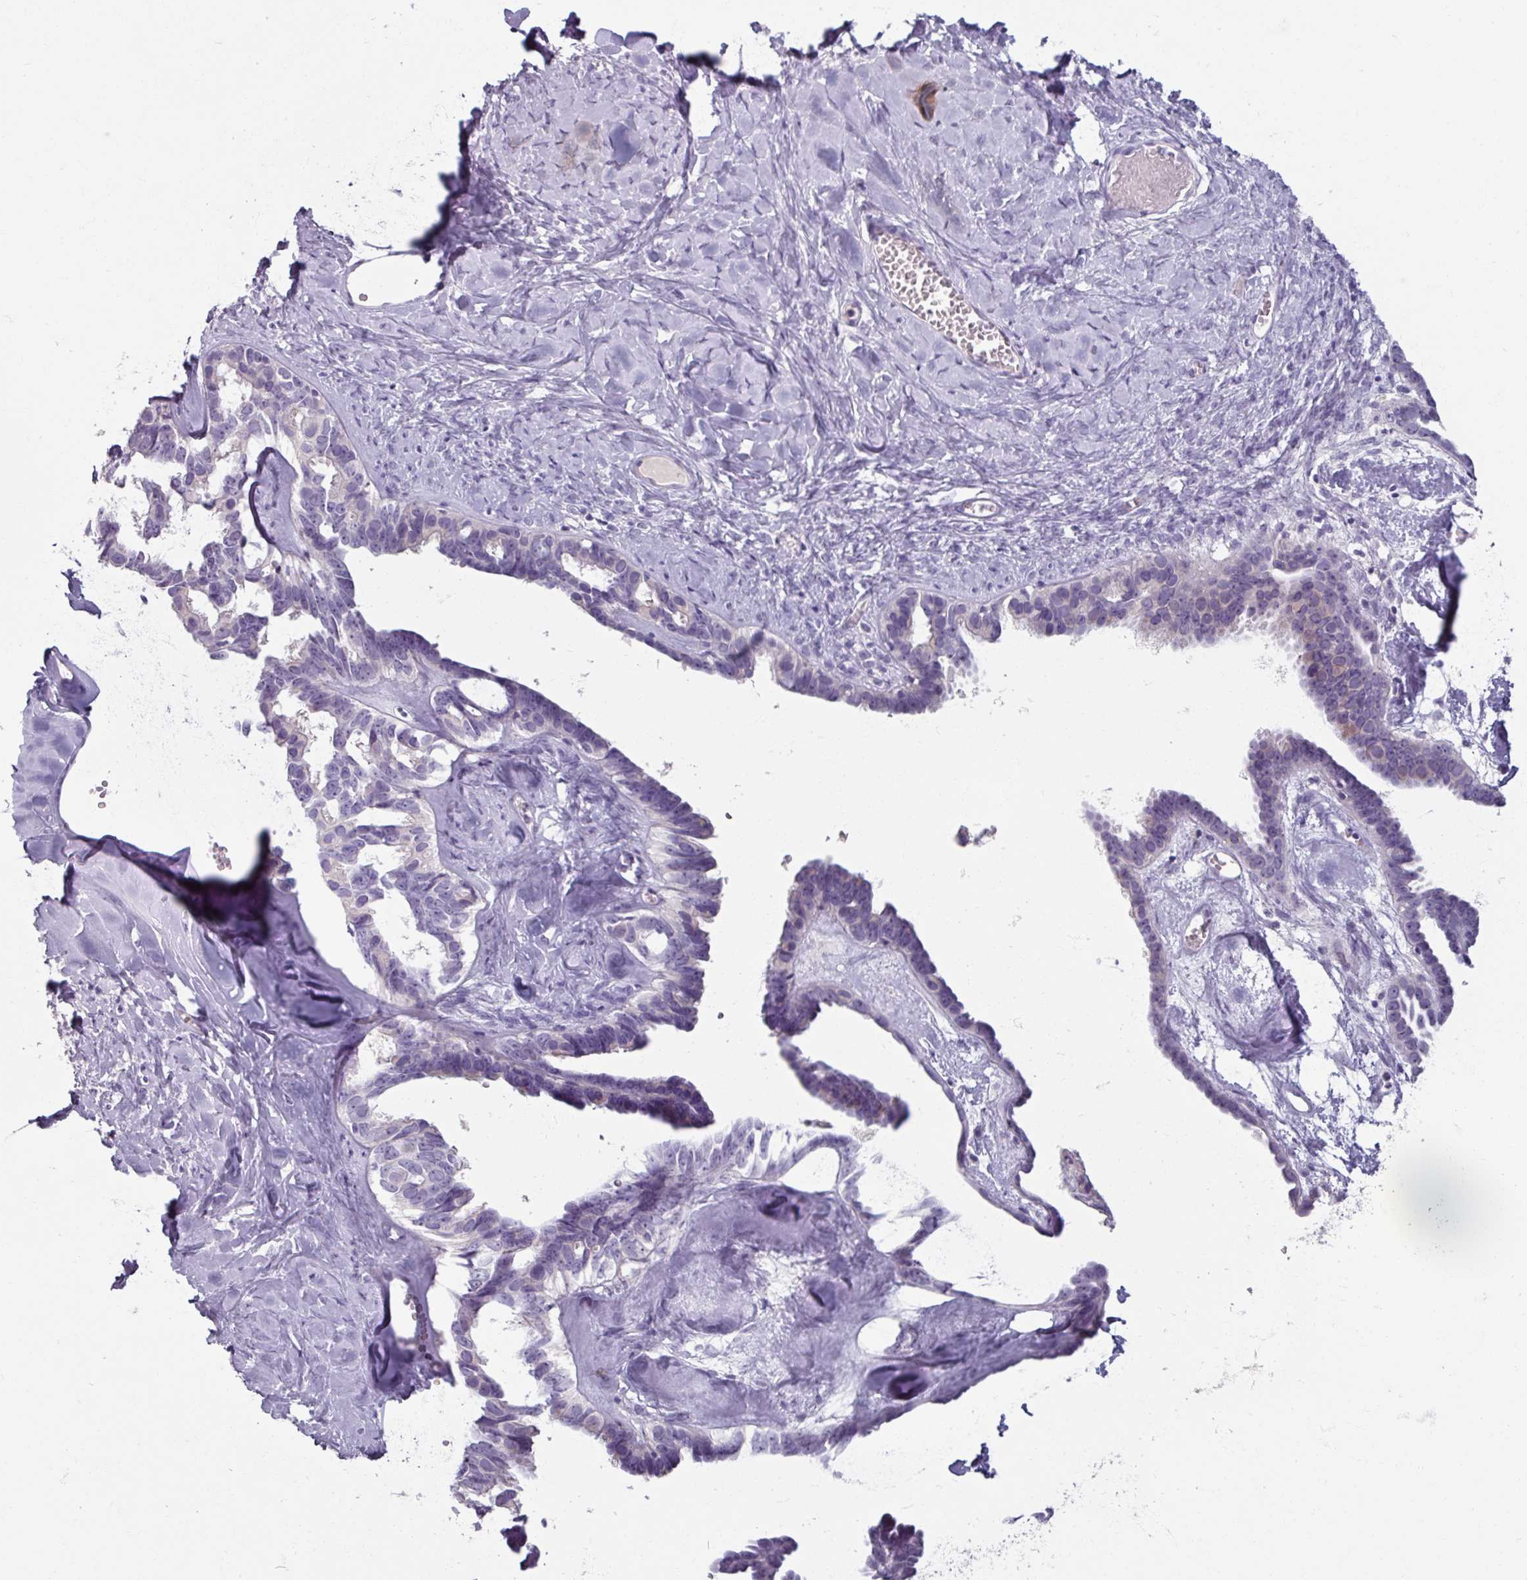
{"staining": {"intensity": "negative", "quantity": "none", "location": "none"}, "tissue": "ovarian cancer", "cell_type": "Tumor cells", "image_type": "cancer", "snomed": [{"axis": "morphology", "description": "Cystadenocarcinoma, serous, NOS"}, {"axis": "topography", "description": "Ovary"}], "caption": "Immunohistochemistry photomicrograph of human ovarian cancer stained for a protein (brown), which demonstrates no expression in tumor cells.", "gene": "SLC27A5", "patient": {"sex": "female", "age": 69}}